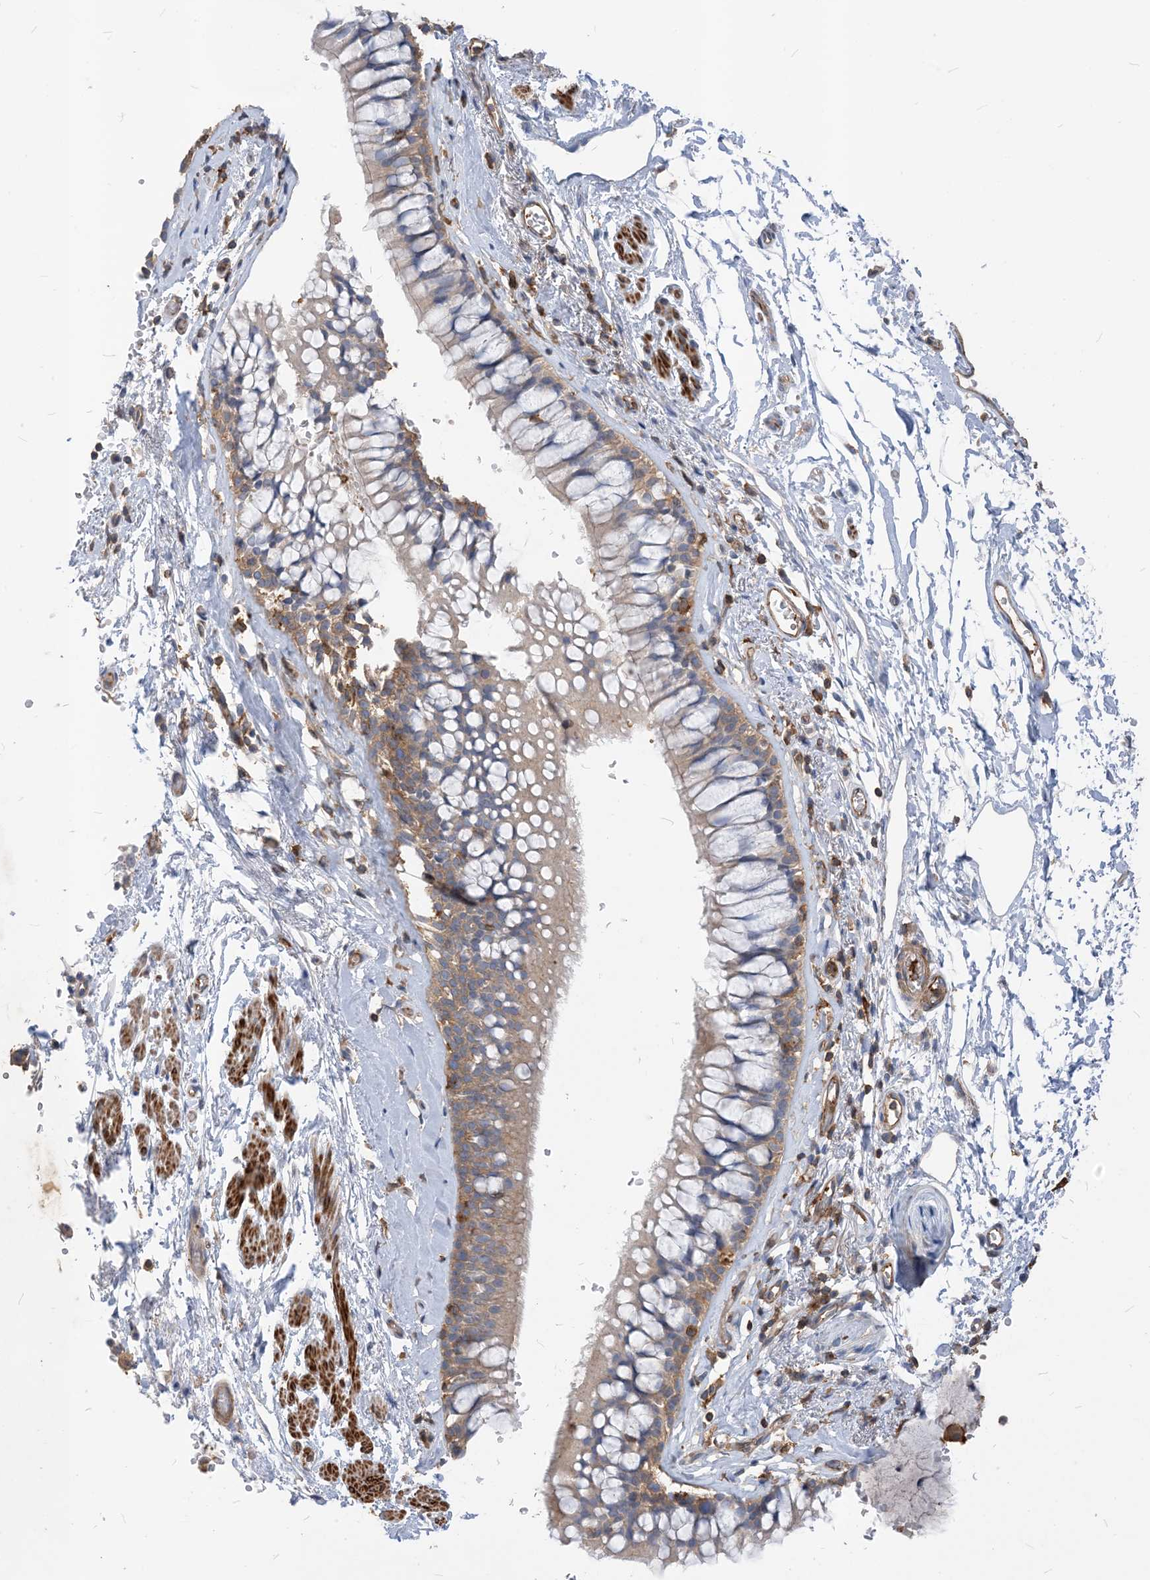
{"staining": {"intensity": "moderate", "quantity": "25%-75%", "location": "cytoplasmic/membranous"}, "tissue": "bronchus", "cell_type": "Respiratory epithelial cells", "image_type": "normal", "snomed": [{"axis": "morphology", "description": "Normal tissue, NOS"}, {"axis": "morphology", "description": "Inflammation, NOS"}, {"axis": "topography", "description": "Cartilage tissue"}, {"axis": "topography", "description": "Bronchus"}, {"axis": "topography", "description": "Lung"}], "caption": "Immunohistochemical staining of benign human bronchus demonstrates medium levels of moderate cytoplasmic/membranous positivity in approximately 25%-75% of respiratory epithelial cells.", "gene": "PARVG", "patient": {"sex": "female", "age": 64}}